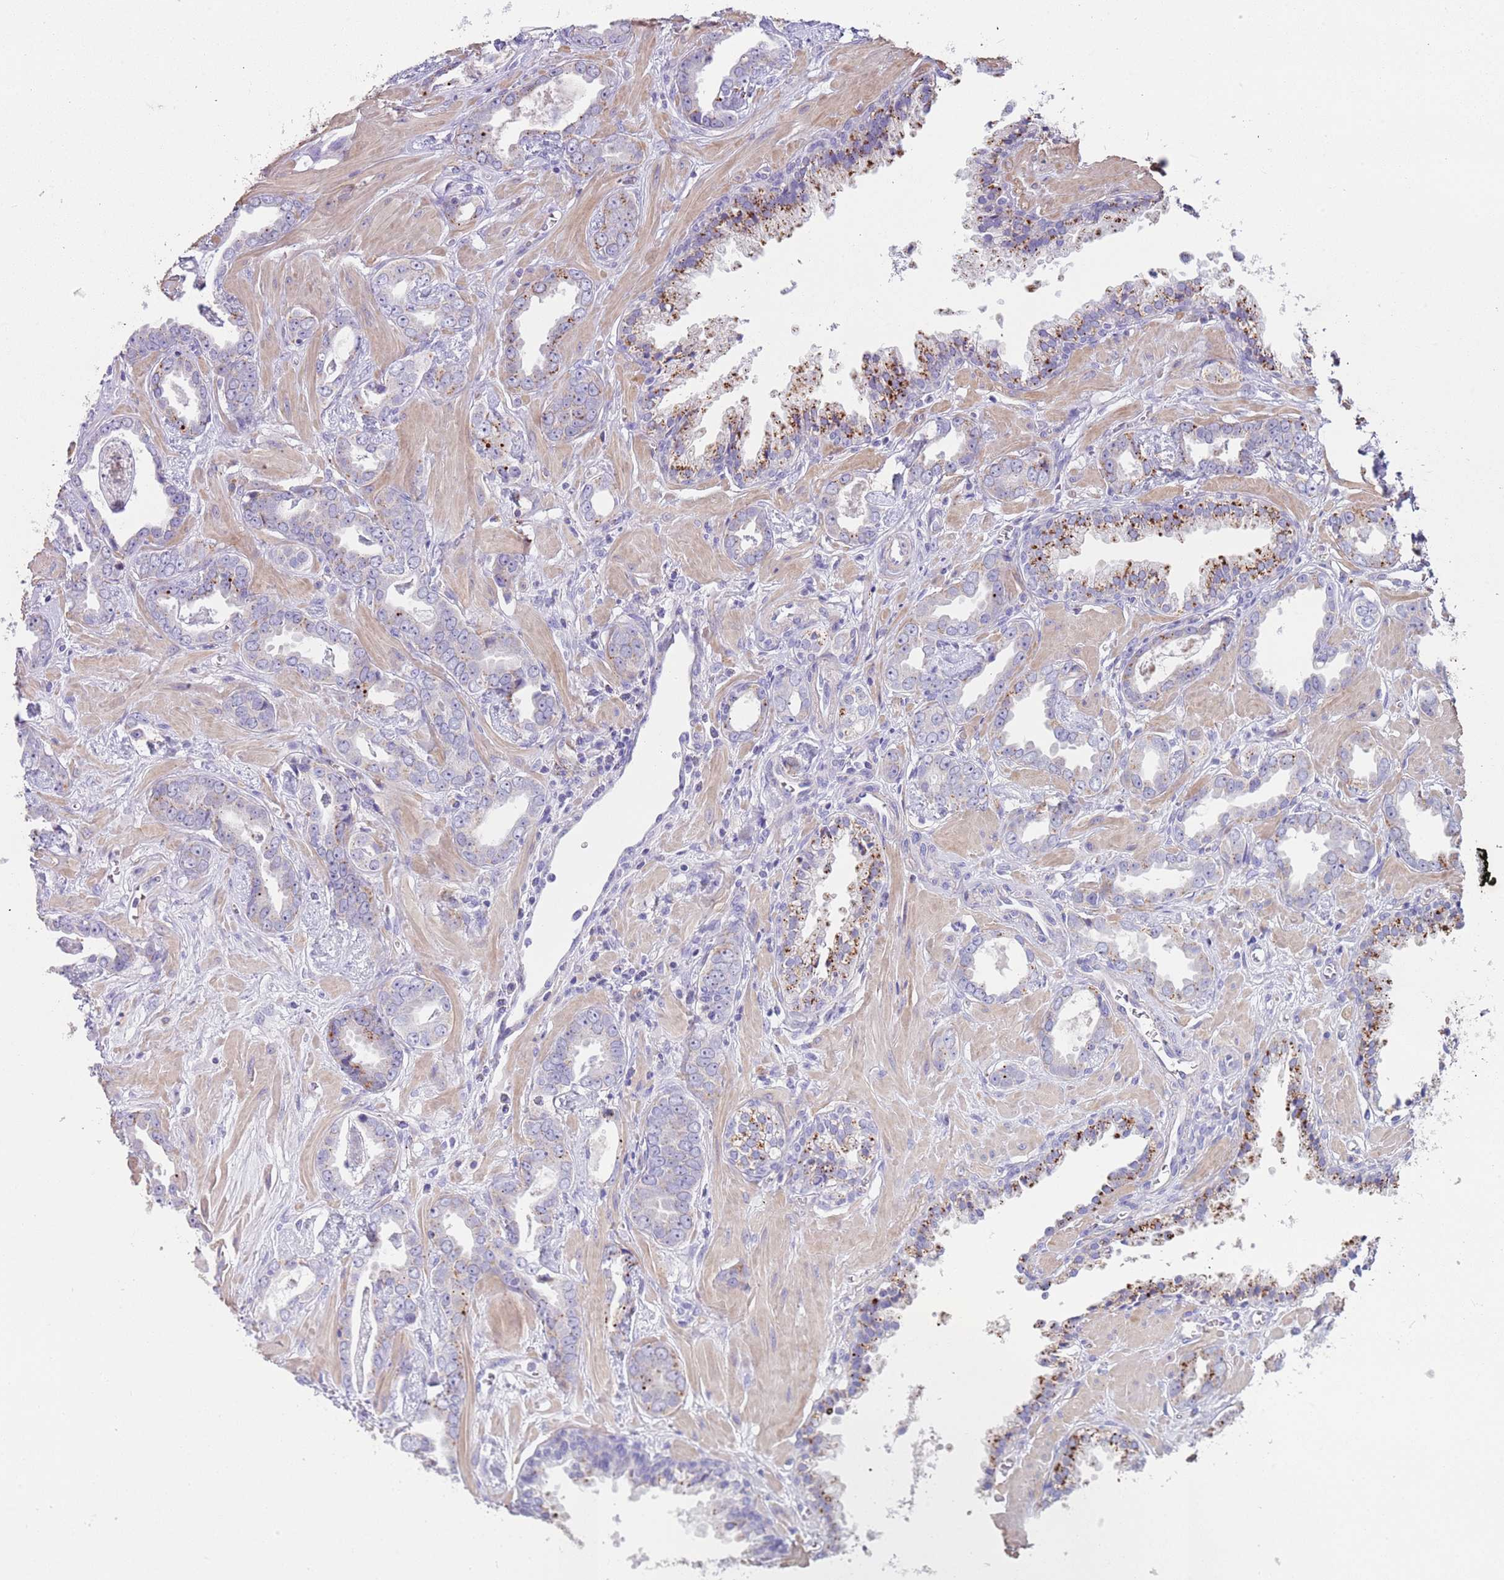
{"staining": {"intensity": "strong", "quantity": "25%-75%", "location": "cytoplasmic/membranous"}, "tissue": "prostate cancer", "cell_type": "Tumor cells", "image_type": "cancer", "snomed": [{"axis": "morphology", "description": "Adenocarcinoma, Low grade"}, {"axis": "topography", "description": "Prostate"}], "caption": "Brown immunohistochemical staining in prostate cancer demonstrates strong cytoplasmic/membranous staining in about 25%-75% of tumor cells. The staining is performed using DAB brown chromogen to label protein expression. The nuclei are counter-stained blue using hematoxylin.", "gene": "LRRN3", "patient": {"sex": "male", "age": 60}}